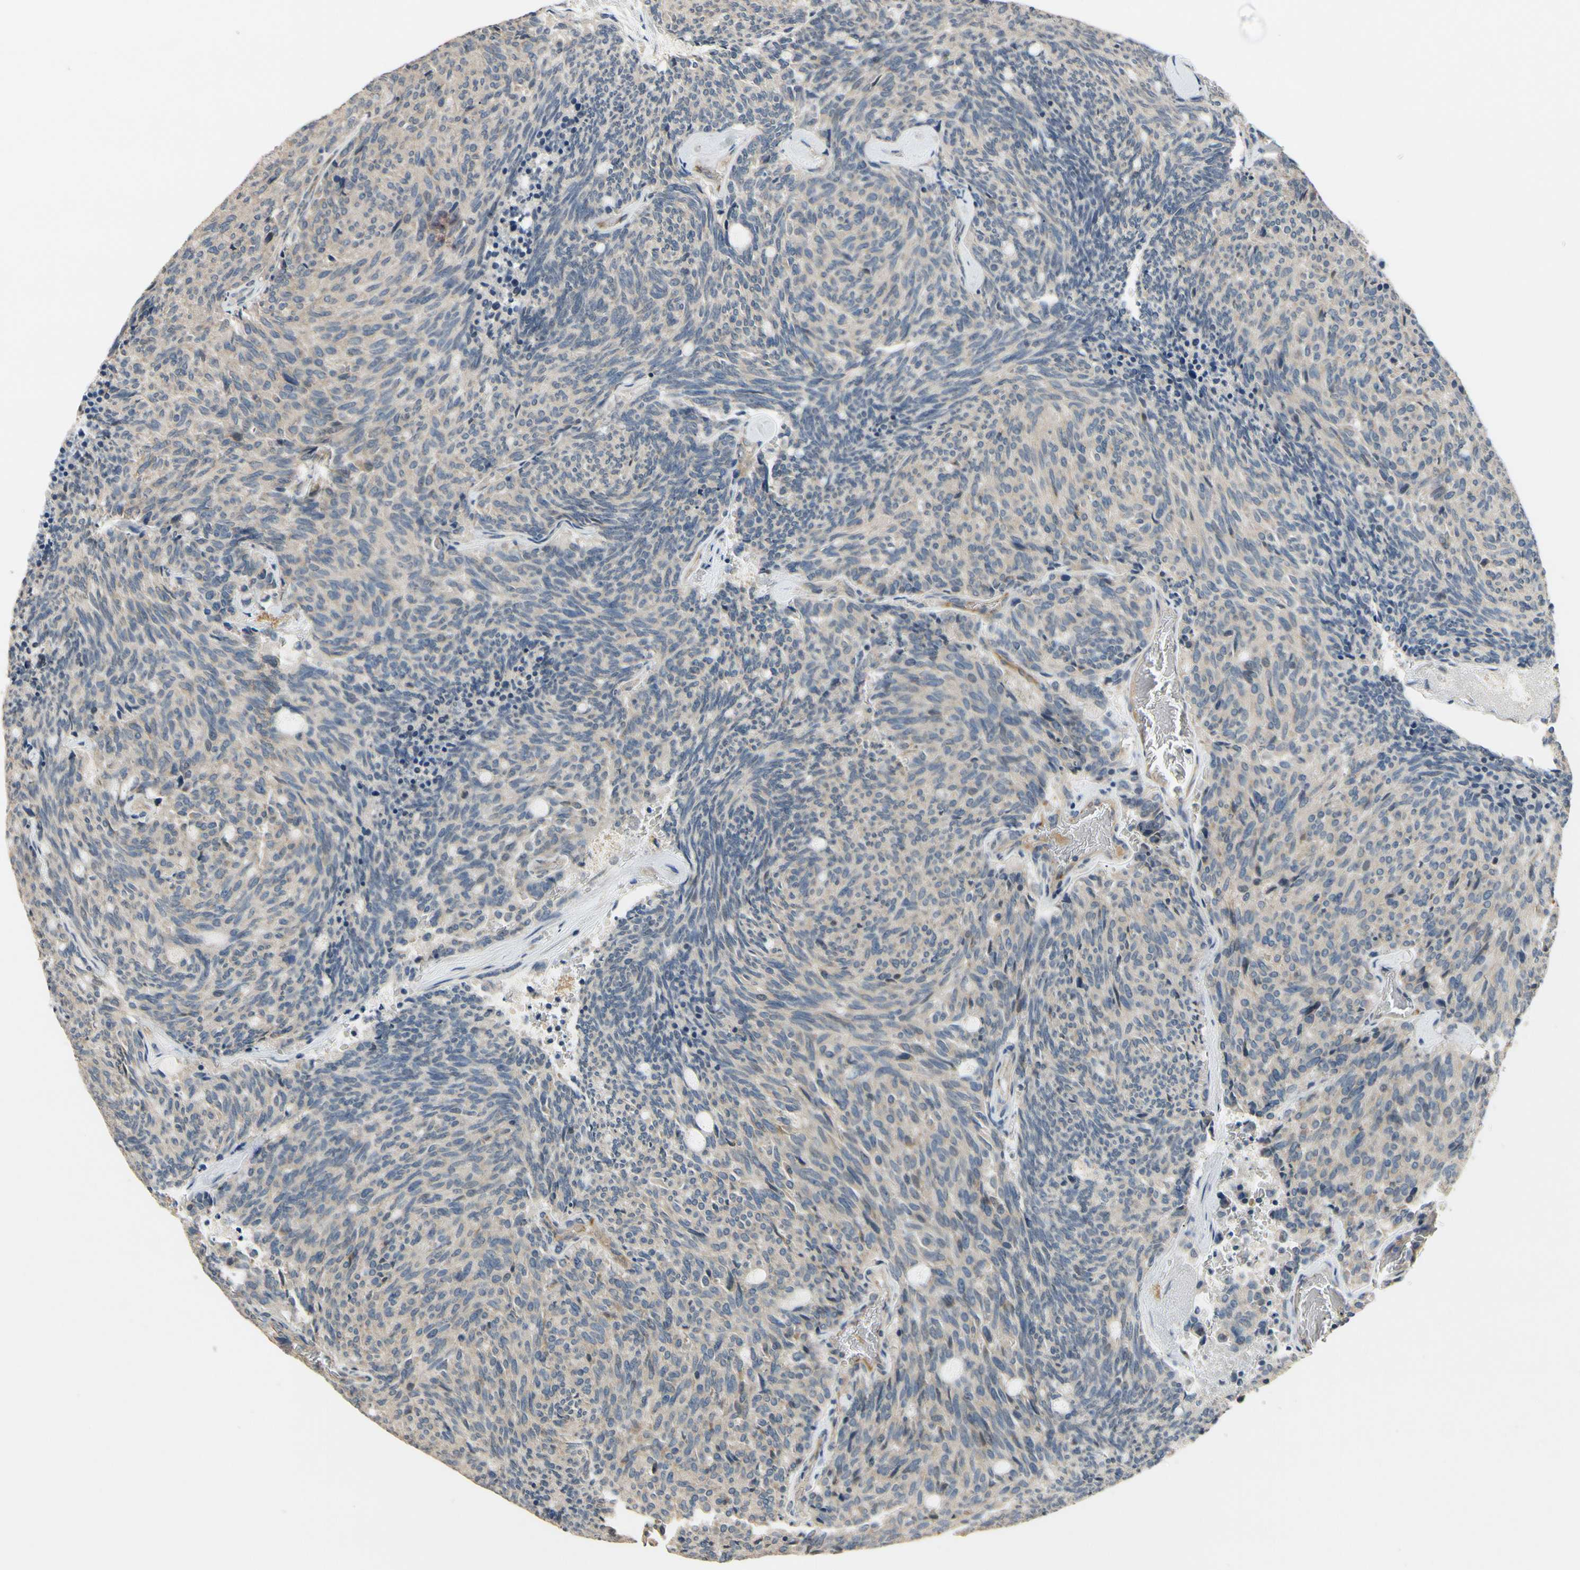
{"staining": {"intensity": "weak", "quantity": "<25%", "location": "cytoplasmic/membranous"}, "tissue": "carcinoid", "cell_type": "Tumor cells", "image_type": "cancer", "snomed": [{"axis": "morphology", "description": "Carcinoid, malignant, NOS"}, {"axis": "topography", "description": "Pancreas"}], "caption": "Tumor cells are negative for protein expression in human carcinoid (malignant).", "gene": "ALKBH3", "patient": {"sex": "female", "age": 54}}